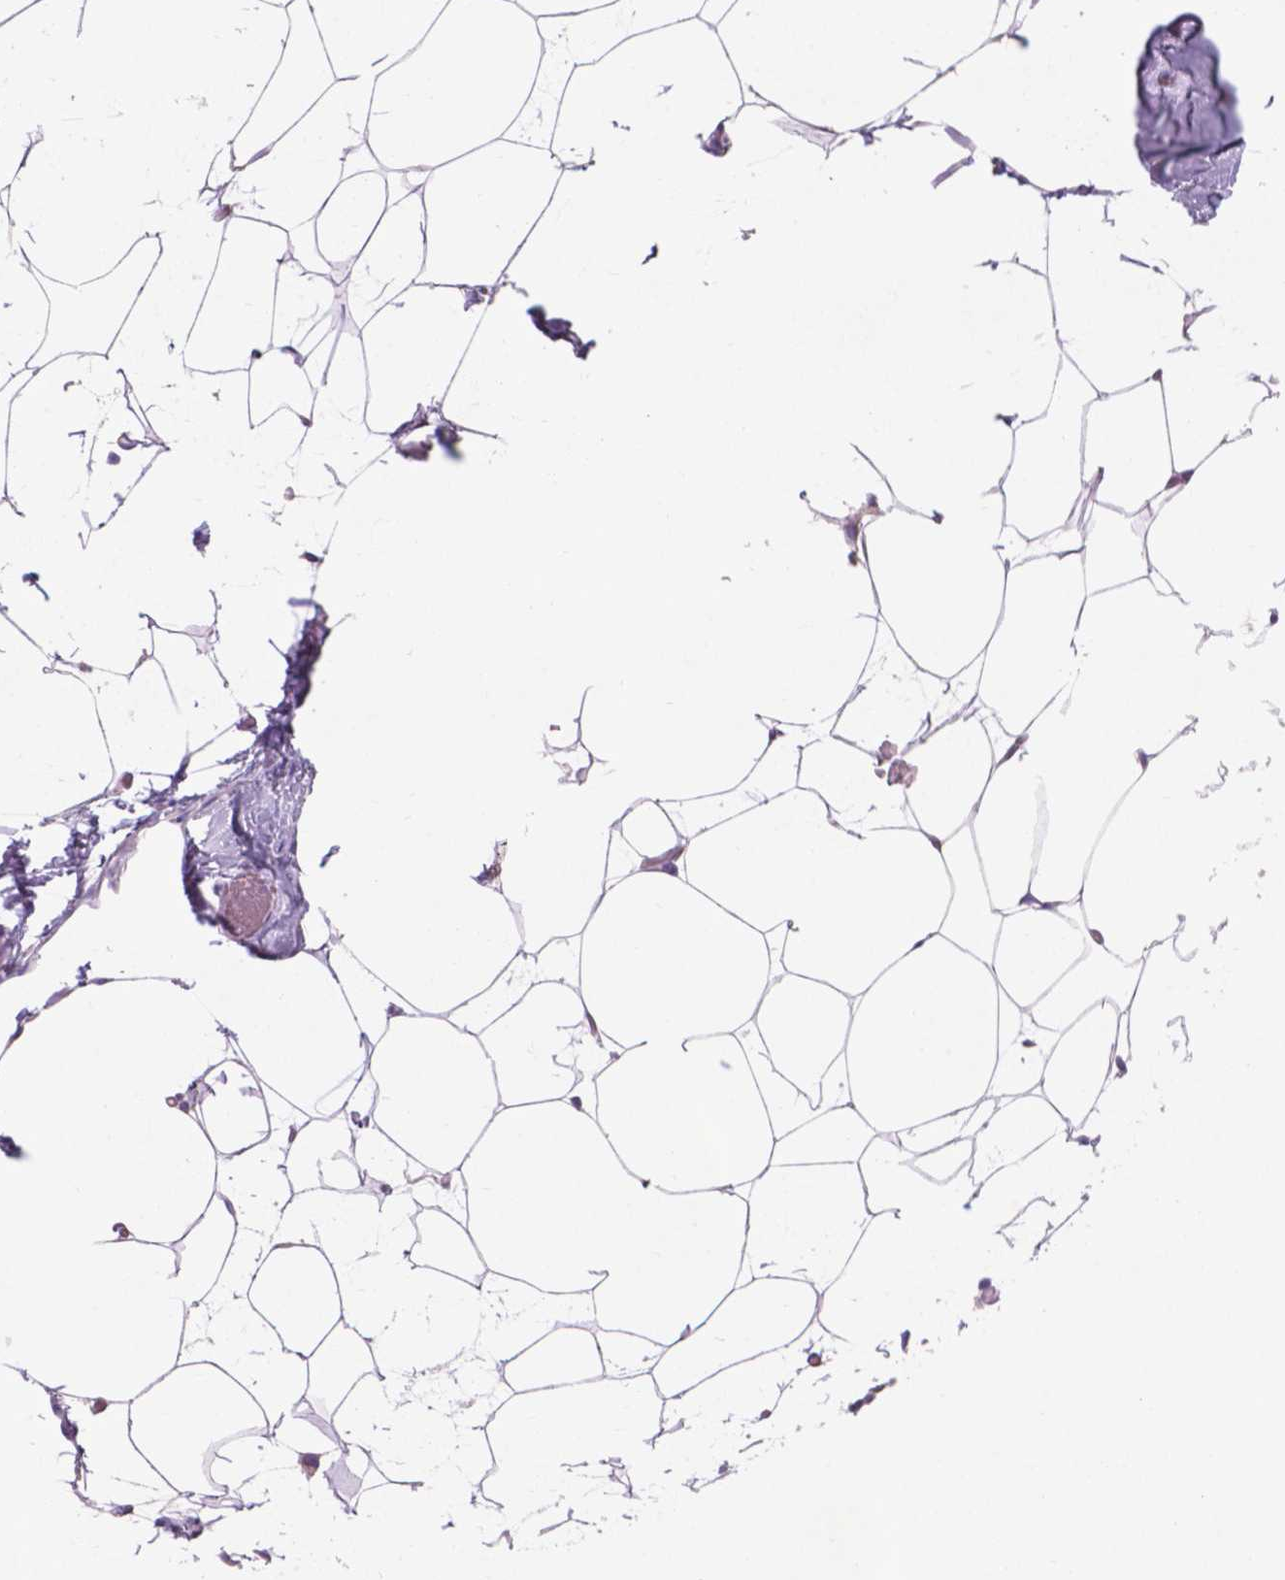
{"staining": {"intensity": "weak", "quantity": "<25%", "location": "cytoplasmic/membranous"}, "tissue": "adipose tissue", "cell_type": "Adipocytes", "image_type": "normal", "snomed": [{"axis": "morphology", "description": "Normal tissue, NOS"}, {"axis": "topography", "description": "Adipose tissue"}], "caption": "Immunohistochemistry of unremarkable adipose tissue reveals no staining in adipocytes.", "gene": "AQP10", "patient": {"sex": "male", "age": 57}}